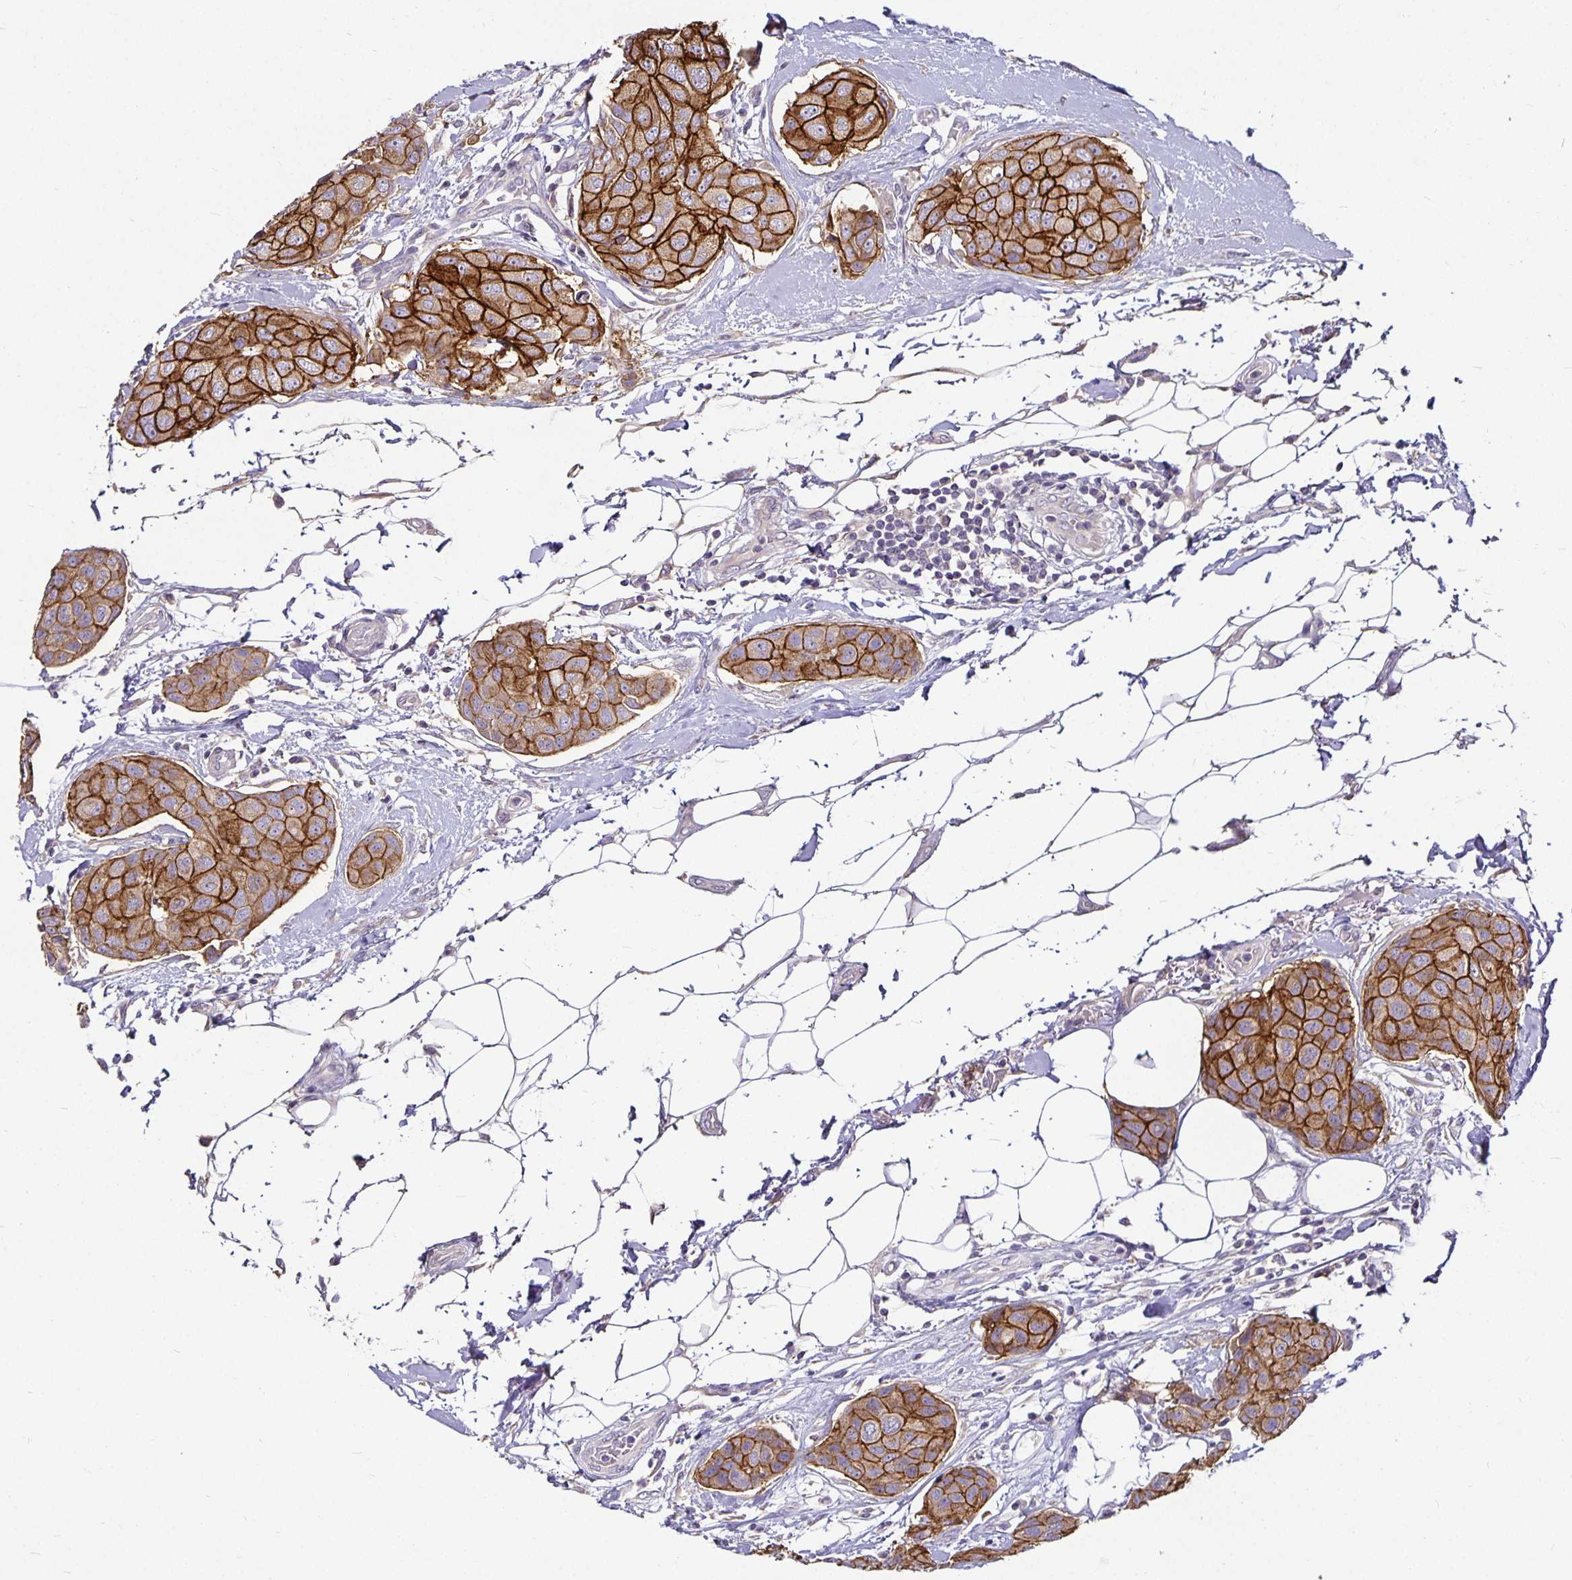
{"staining": {"intensity": "moderate", "quantity": ">75%", "location": "cytoplasmic/membranous"}, "tissue": "breast cancer", "cell_type": "Tumor cells", "image_type": "cancer", "snomed": [{"axis": "morphology", "description": "Duct carcinoma"}, {"axis": "topography", "description": "Breast"}, {"axis": "topography", "description": "Lymph node"}], "caption": "The image reveals immunohistochemical staining of breast cancer (intraductal carcinoma). There is moderate cytoplasmic/membranous staining is seen in about >75% of tumor cells.", "gene": "CA12", "patient": {"sex": "female", "age": 80}}